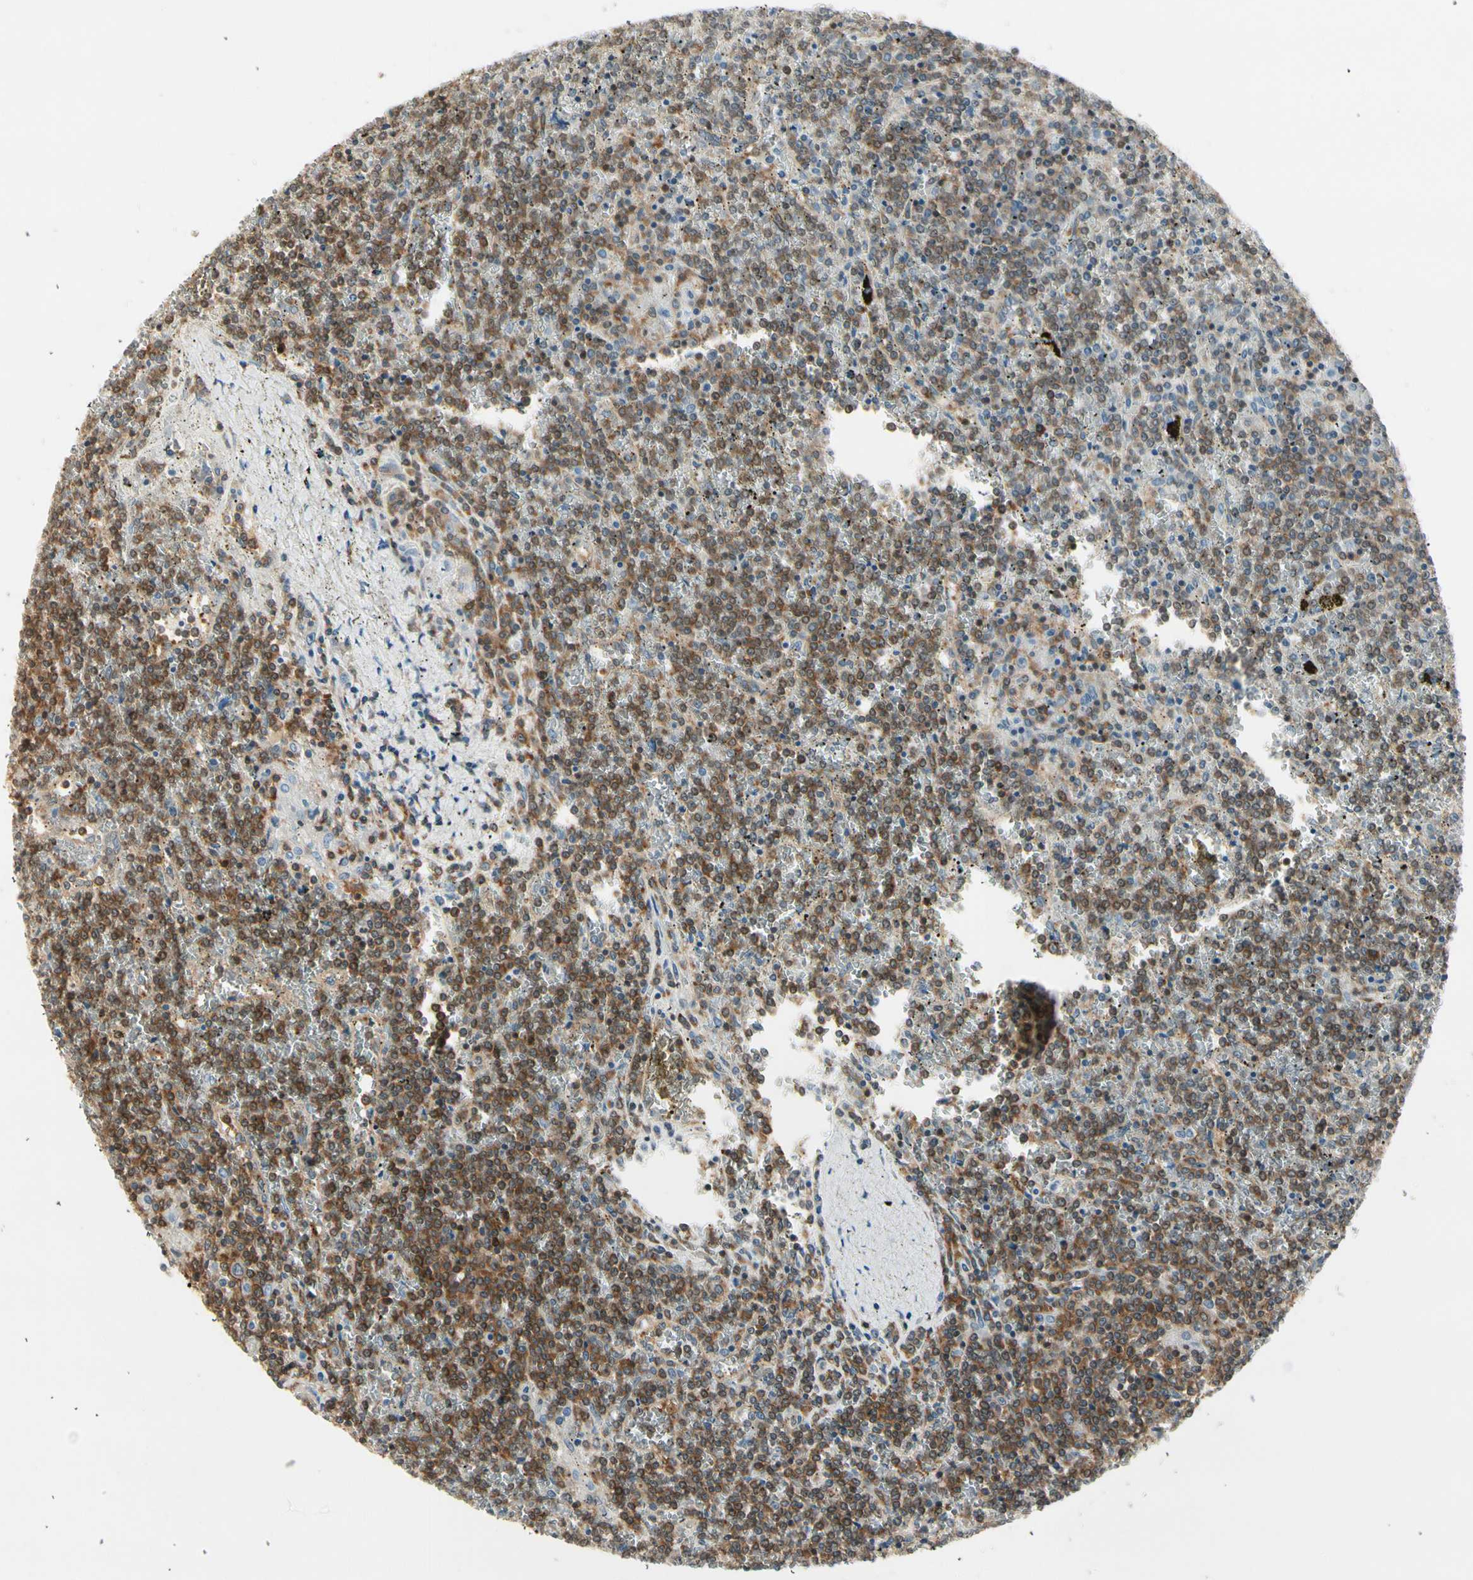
{"staining": {"intensity": "strong", "quantity": ">75%", "location": "cytoplasmic/membranous"}, "tissue": "lymphoma", "cell_type": "Tumor cells", "image_type": "cancer", "snomed": [{"axis": "morphology", "description": "Malignant lymphoma, non-Hodgkin's type, Low grade"}, {"axis": "topography", "description": "Spleen"}], "caption": "An IHC image of neoplastic tissue is shown. Protein staining in brown shows strong cytoplasmic/membranous positivity in low-grade malignant lymphoma, non-Hodgkin's type within tumor cells.", "gene": "OXSR1", "patient": {"sex": "female", "age": 19}}